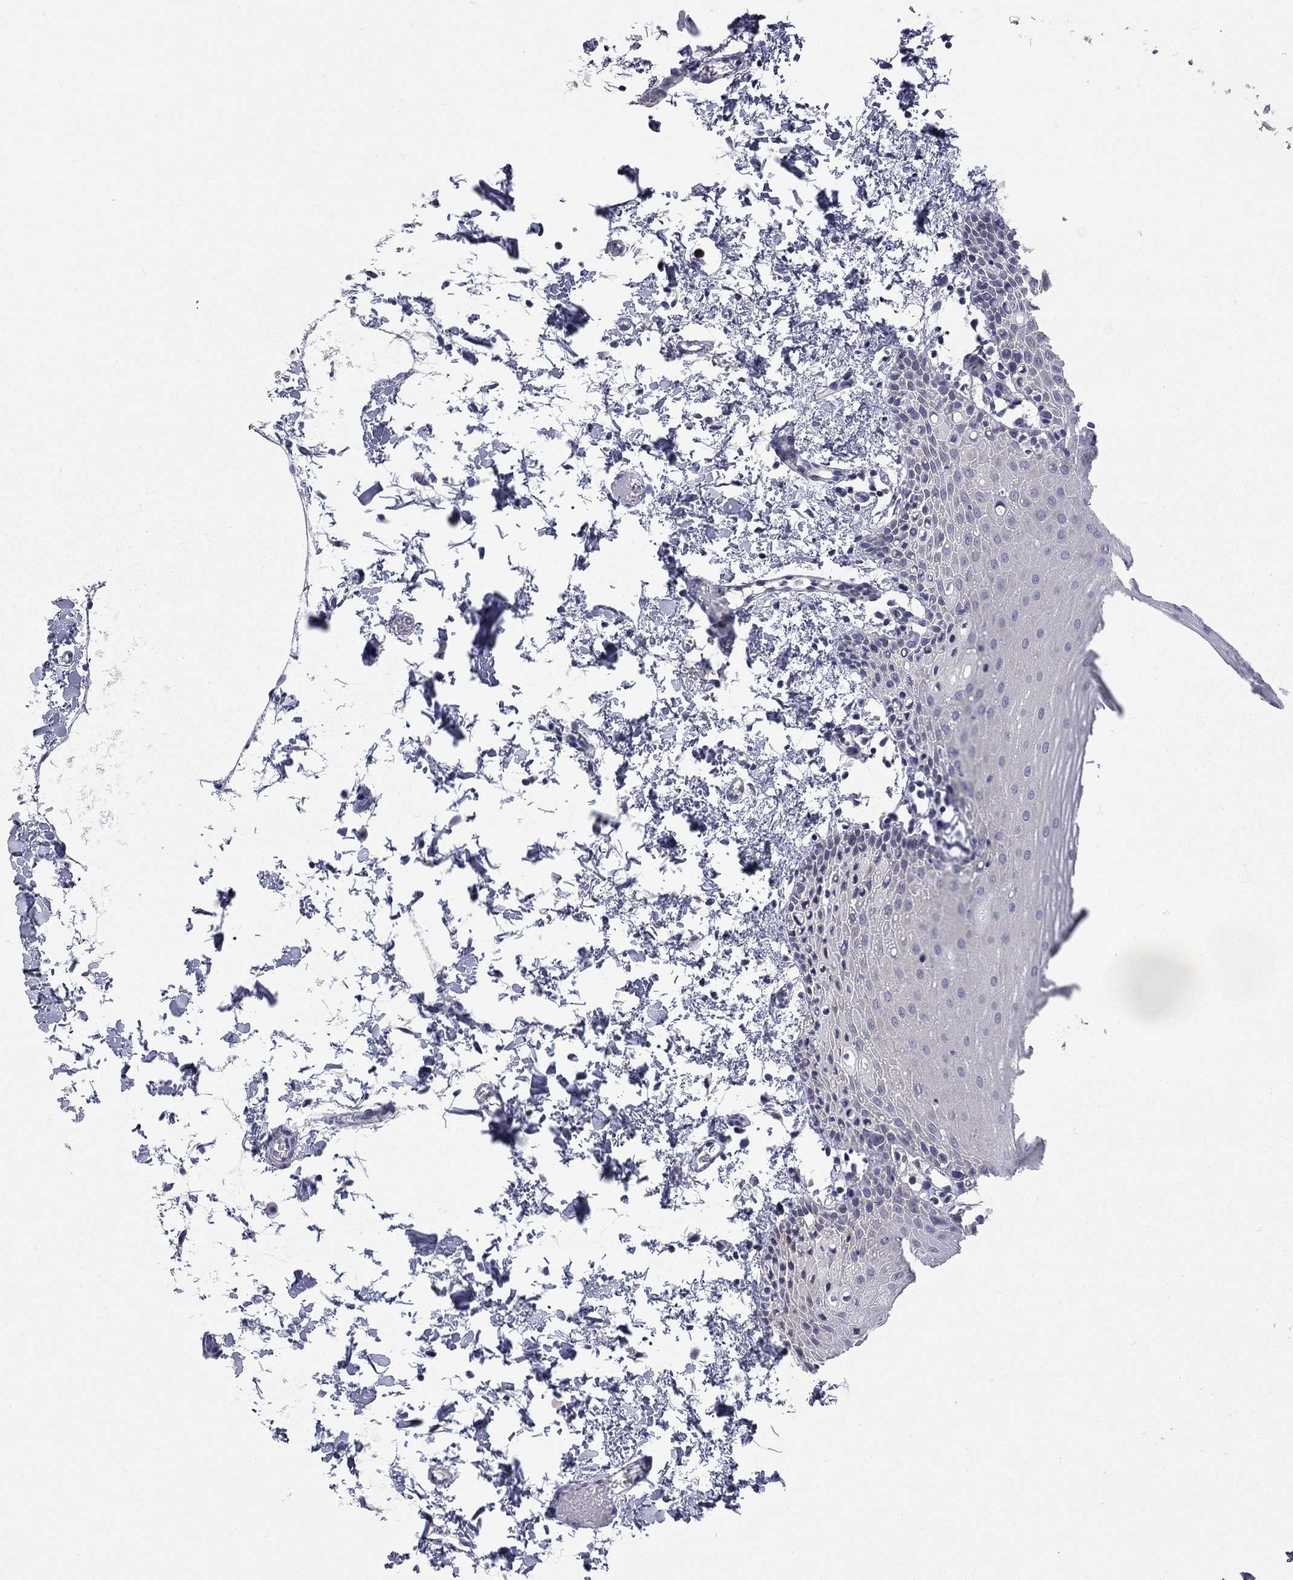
{"staining": {"intensity": "negative", "quantity": "none", "location": "none"}, "tissue": "oral mucosa", "cell_type": "Squamous epithelial cells", "image_type": "normal", "snomed": [{"axis": "morphology", "description": "Normal tissue, NOS"}, {"axis": "topography", "description": "Oral tissue"}], "caption": "A high-resolution photomicrograph shows immunohistochemistry staining of benign oral mucosa, which displays no significant expression in squamous epithelial cells. (Stains: DAB immunohistochemistry (IHC) with hematoxylin counter stain, Microscopy: brightfield microscopy at high magnification).", "gene": "ENSG00000255639", "patient": {"sex": "male", "age": 81}}